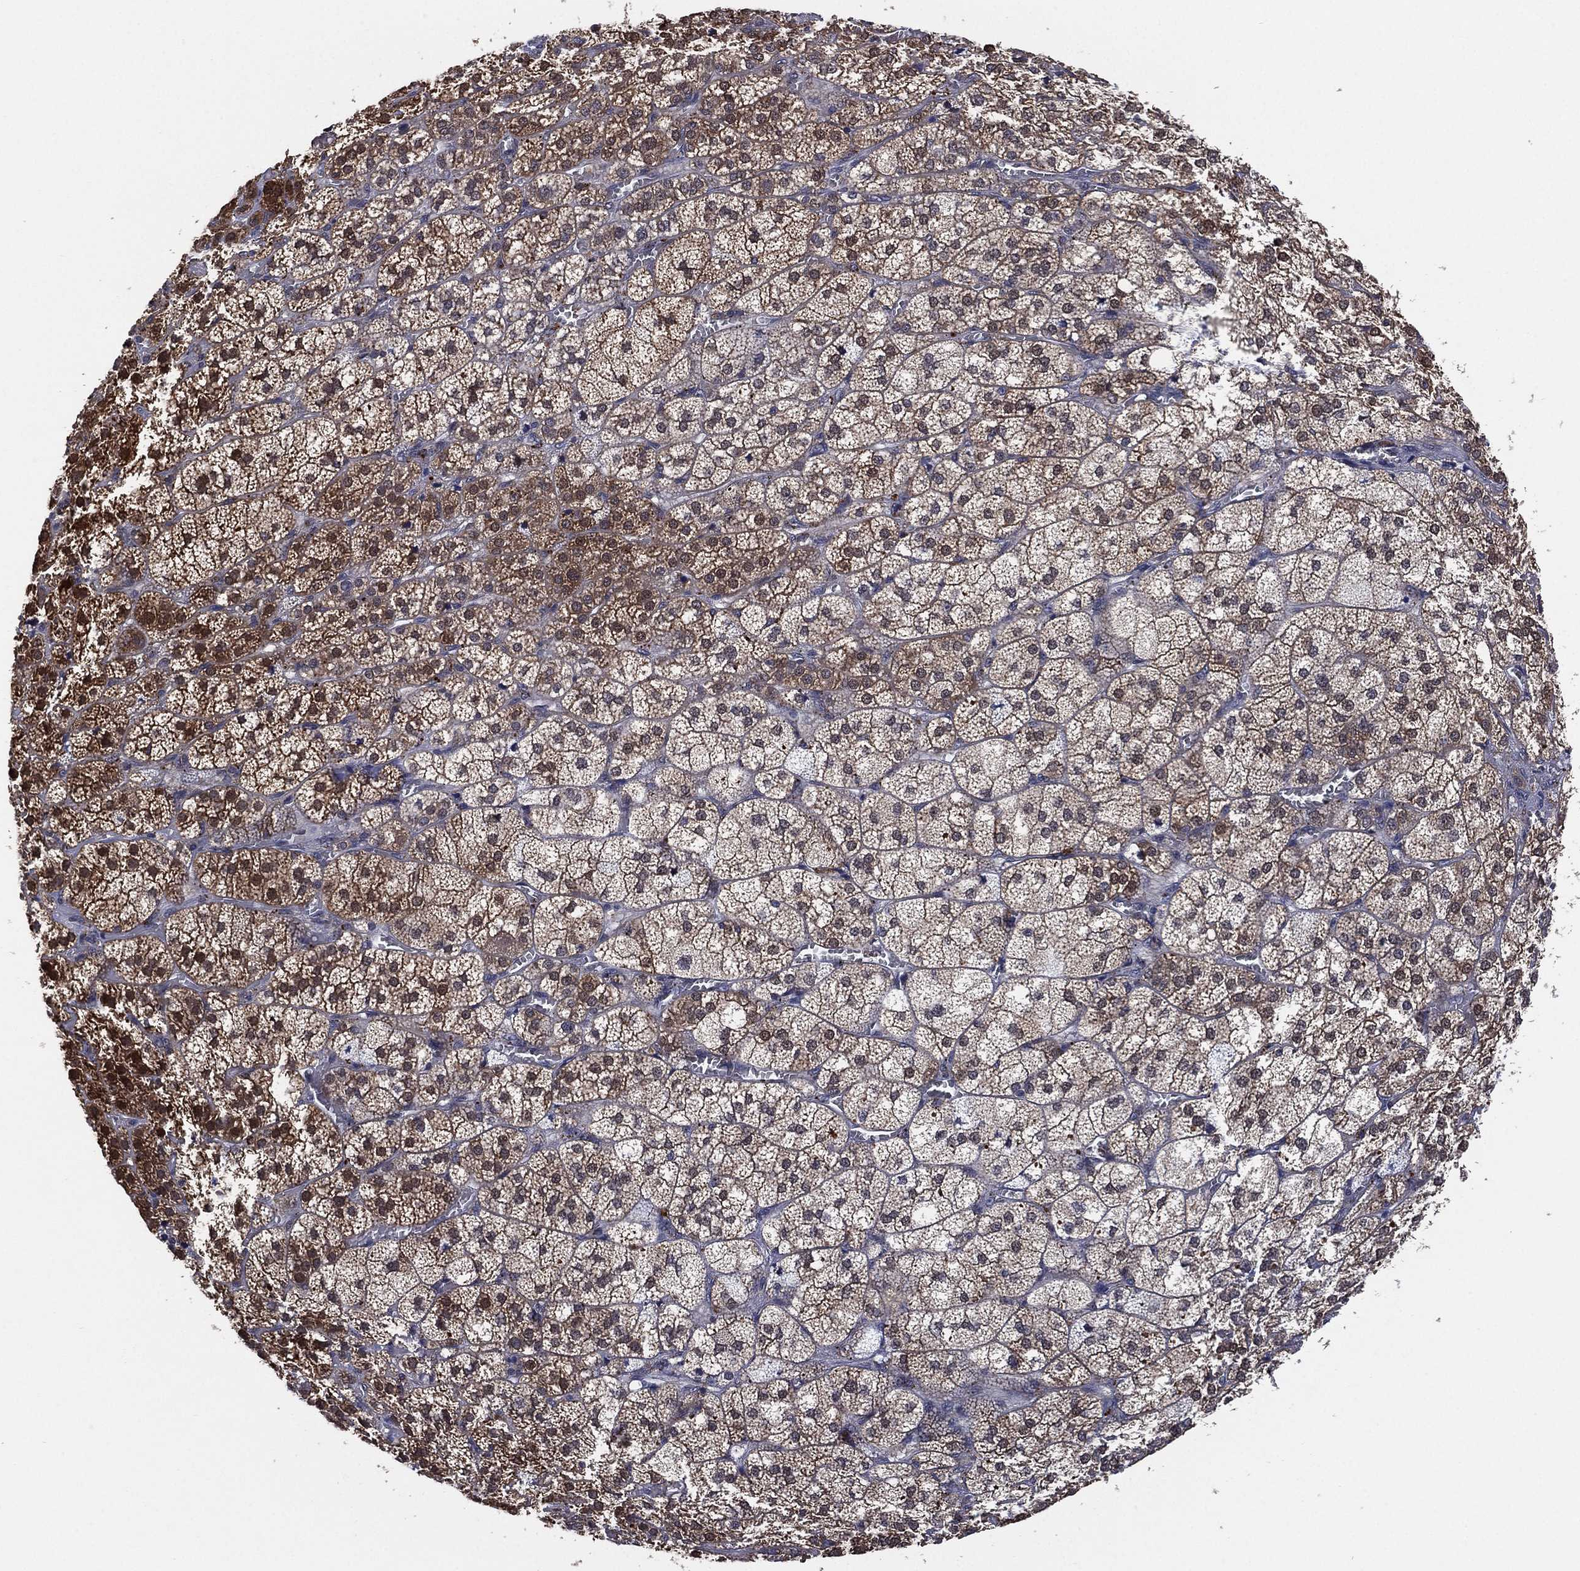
{"staining": {"intensity": "moderate", "quantity": ">75%", "location": "cytoplasmic/membranous,nuclear"}, "tissue": "adrenal gland", "cell_type": "Glandular cells", "image_type": "normal", "snomed": [{"axis": "morphology", "description": "Normal tissue, NOS"}, {"axis": "topography", "description": "Adrenal gland"}], "caption": "Glandular cells reveal medium levels of moderate cytoplasmic/membranous,nuclear staining in about >75% of cells in benign adrenal gland. The protein is stained brown, and the nuclei are stained in blue (DAB IHC with brightfield microscopy, high magnification).", "gene": "SELENOO", "patient": {"sex": "female", "age": 60}}